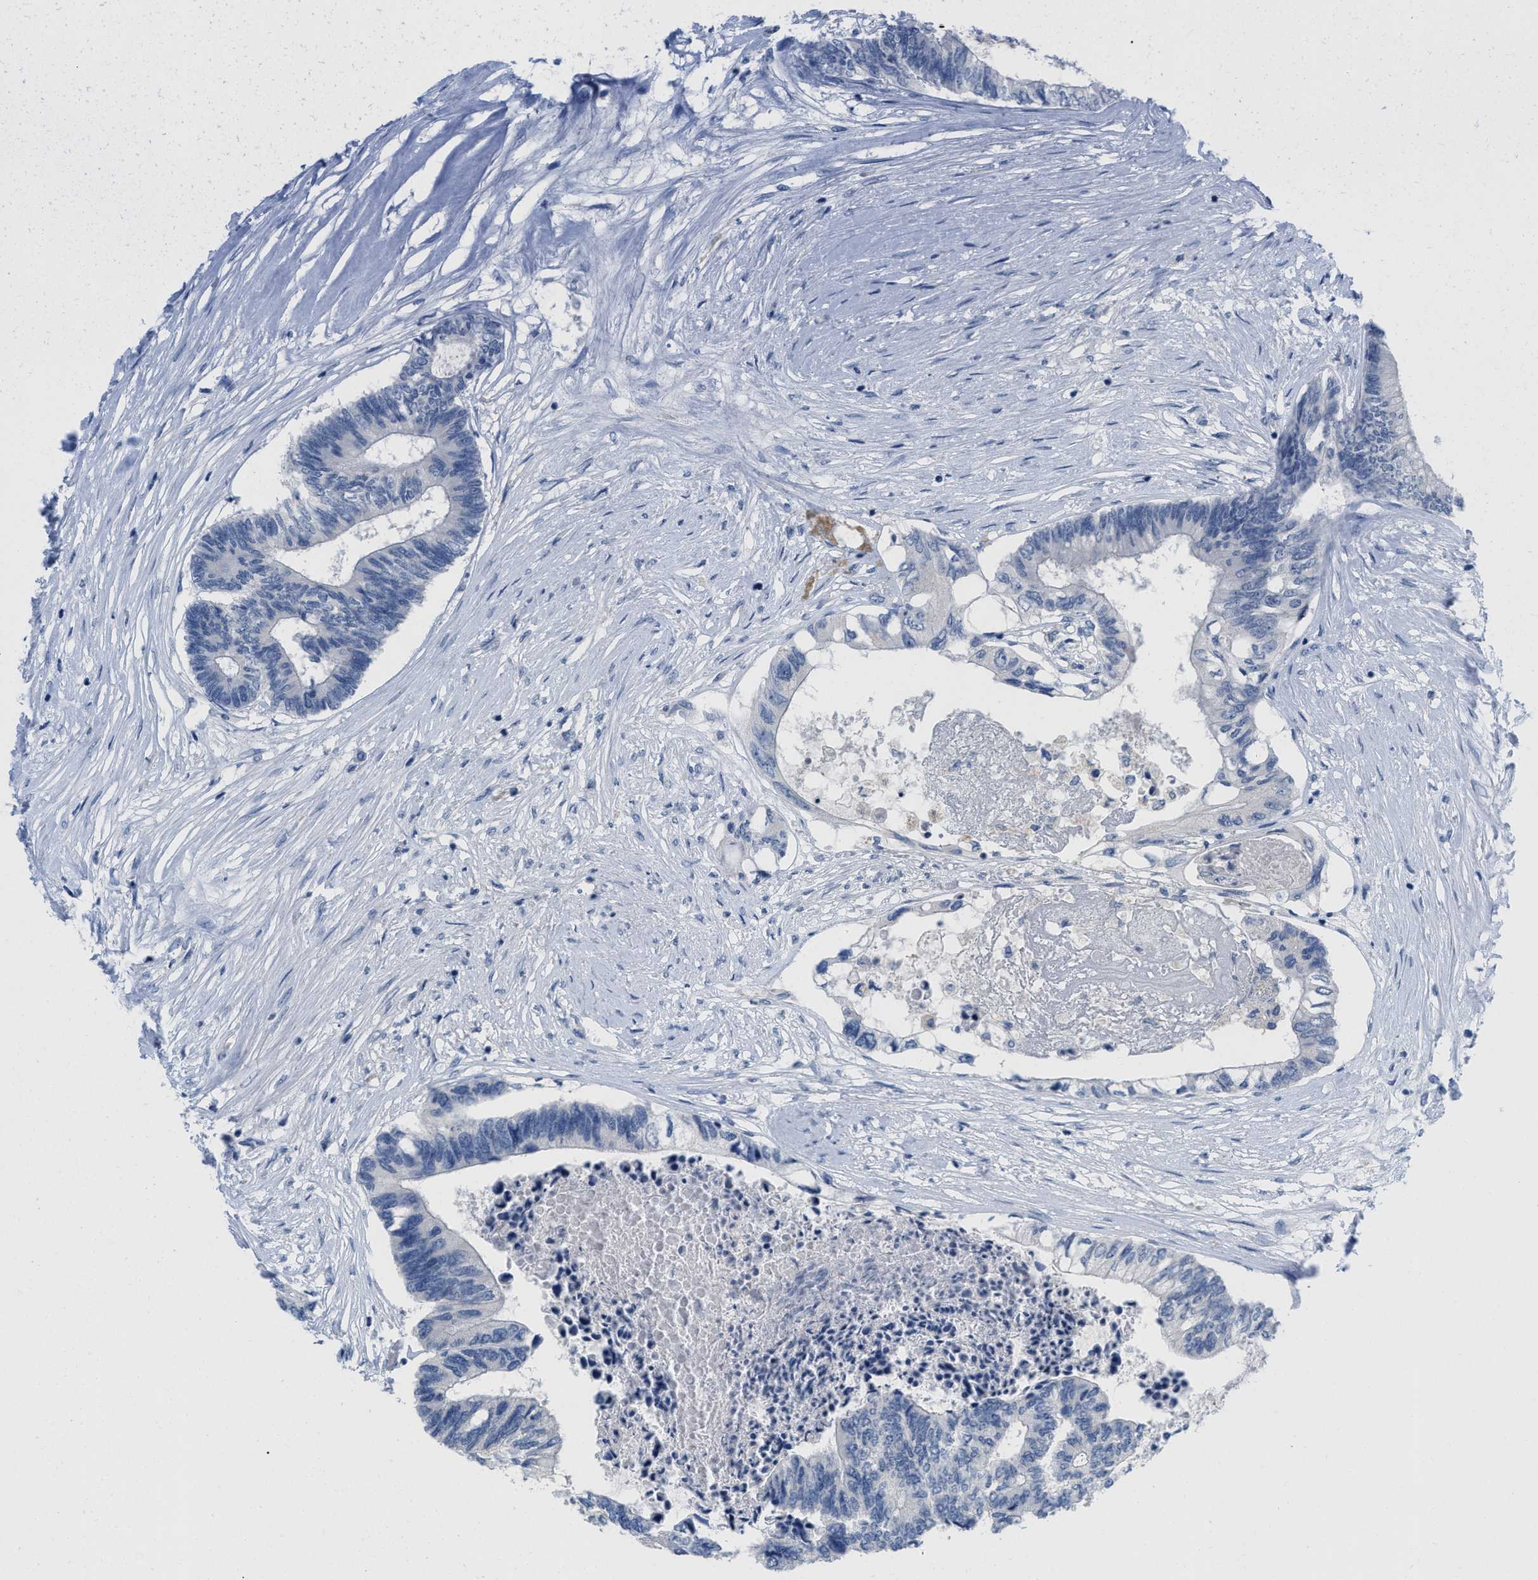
{"staining": {"intensity": "negative", "quantity": "none", "location": "none"}, "tissue": "colorectal cancer", "cell_type": "Tumor cells", "image_type": "cancer", "snomed": [{"axis": "morphology", "description": "Adenocarcinoma, NOS"}, {"axis": "topography", "description": "Rectum"}], "caption": "Colorectal adenocarcinoma was stained to show a protein in brown. There is no significant expression in tumor cells.", "gene": "PYY", "patient": {"sex": "male", "age": 63}}